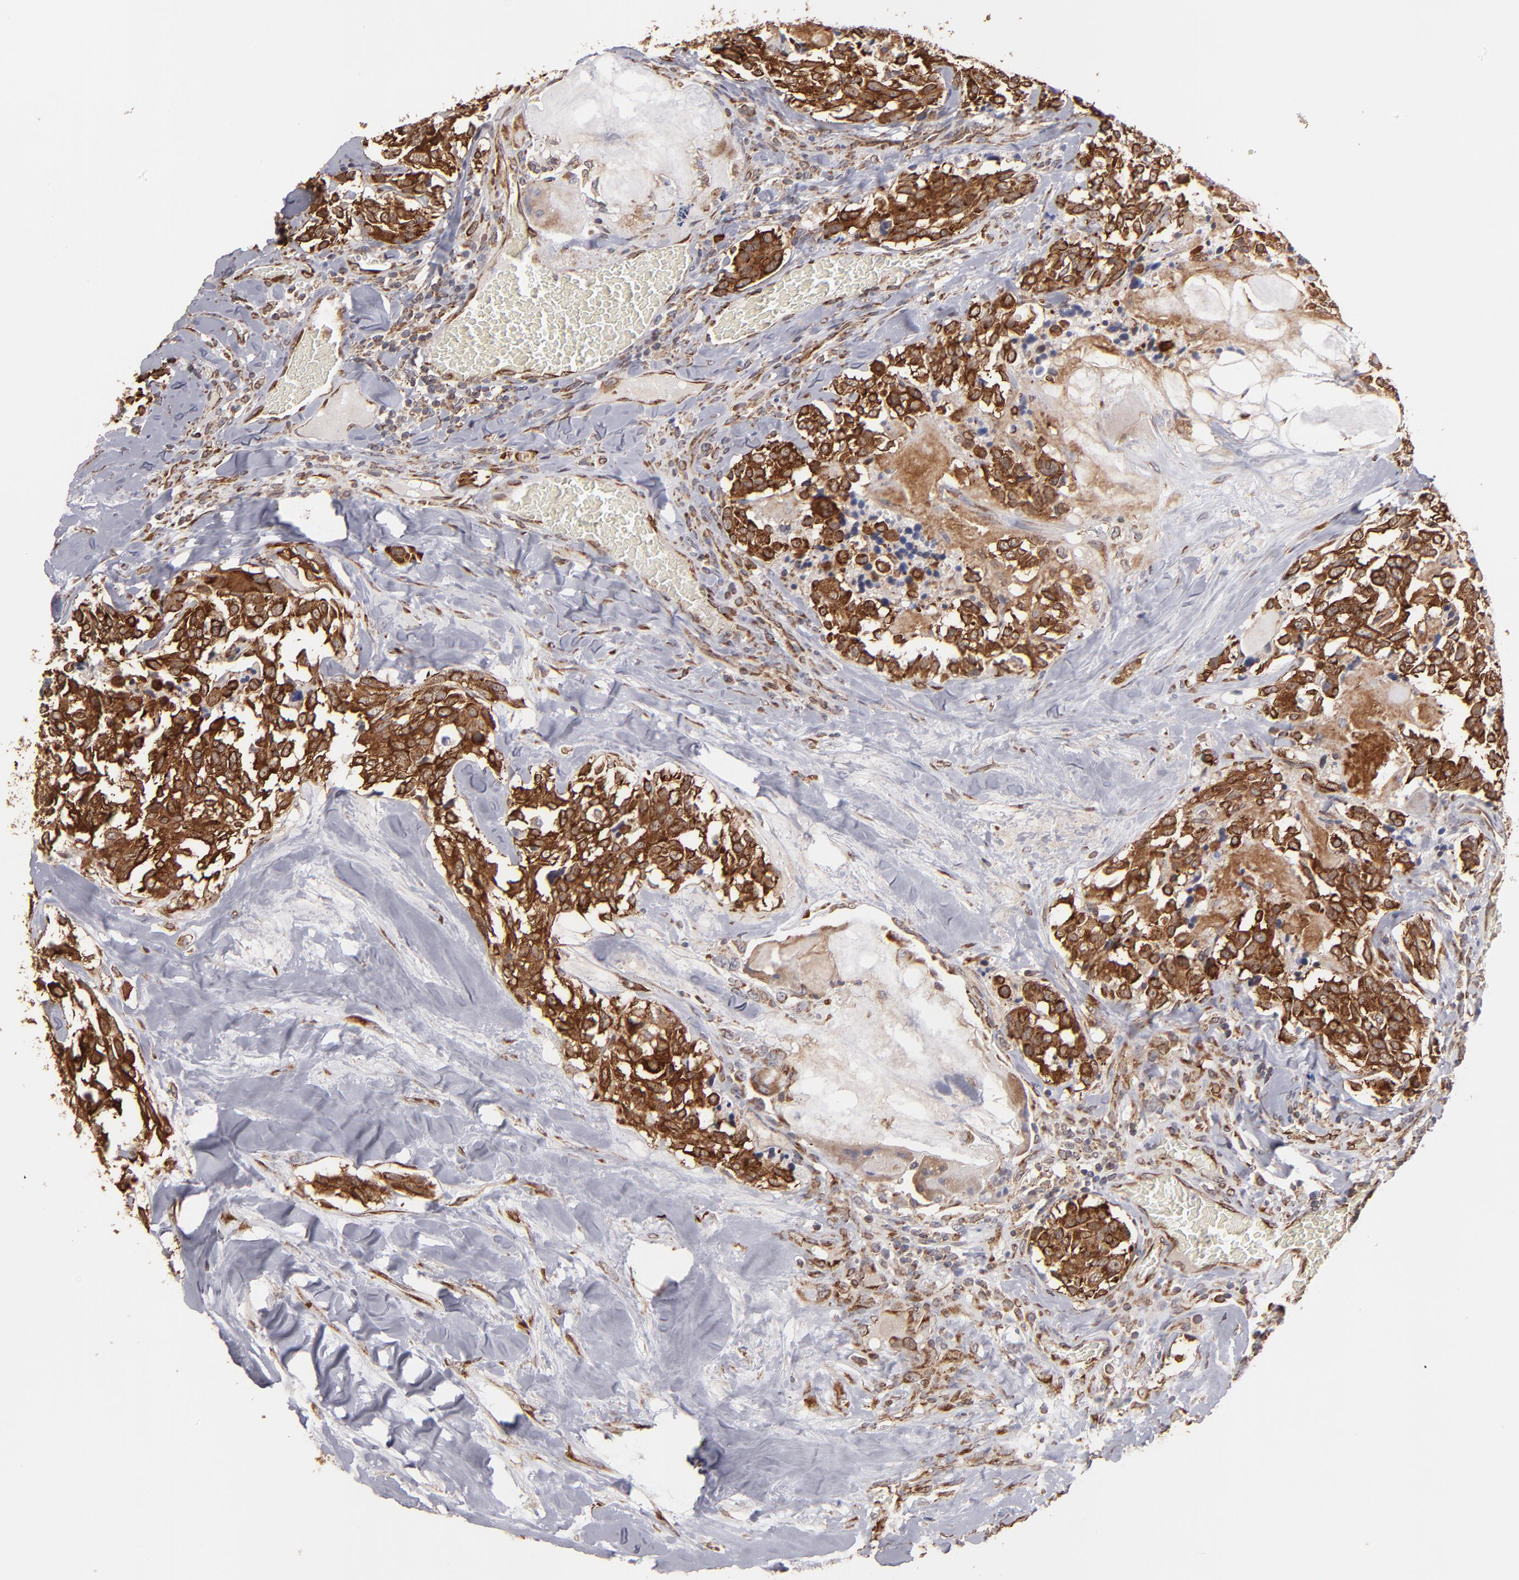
{"staining": {"intensity": "strong", "quantity": ">75%", "location": "cytoplasmic/membranous"}, "tissue": "thyroid cancer", "cell_type": "Tumor cells", "image_type": "cancer", "snomed": [{"axis": "morphology", "description": "Carcinoma, NOS"}, {"axis": "morphology", "description": "Carcinoid, malignant, NOS"}, {"axis": "topography", "description": "Thyroid gland"}], "caption": "Immunohistochemistry histopathology image of thyroid cancer stained for a protein (brown), which exhibits high levels of strong cytoplasmic/membranous staining in approximately >75% of tumor cells.", "gene": "KTN1", "patient": {"sex": "male", "age": 33}}